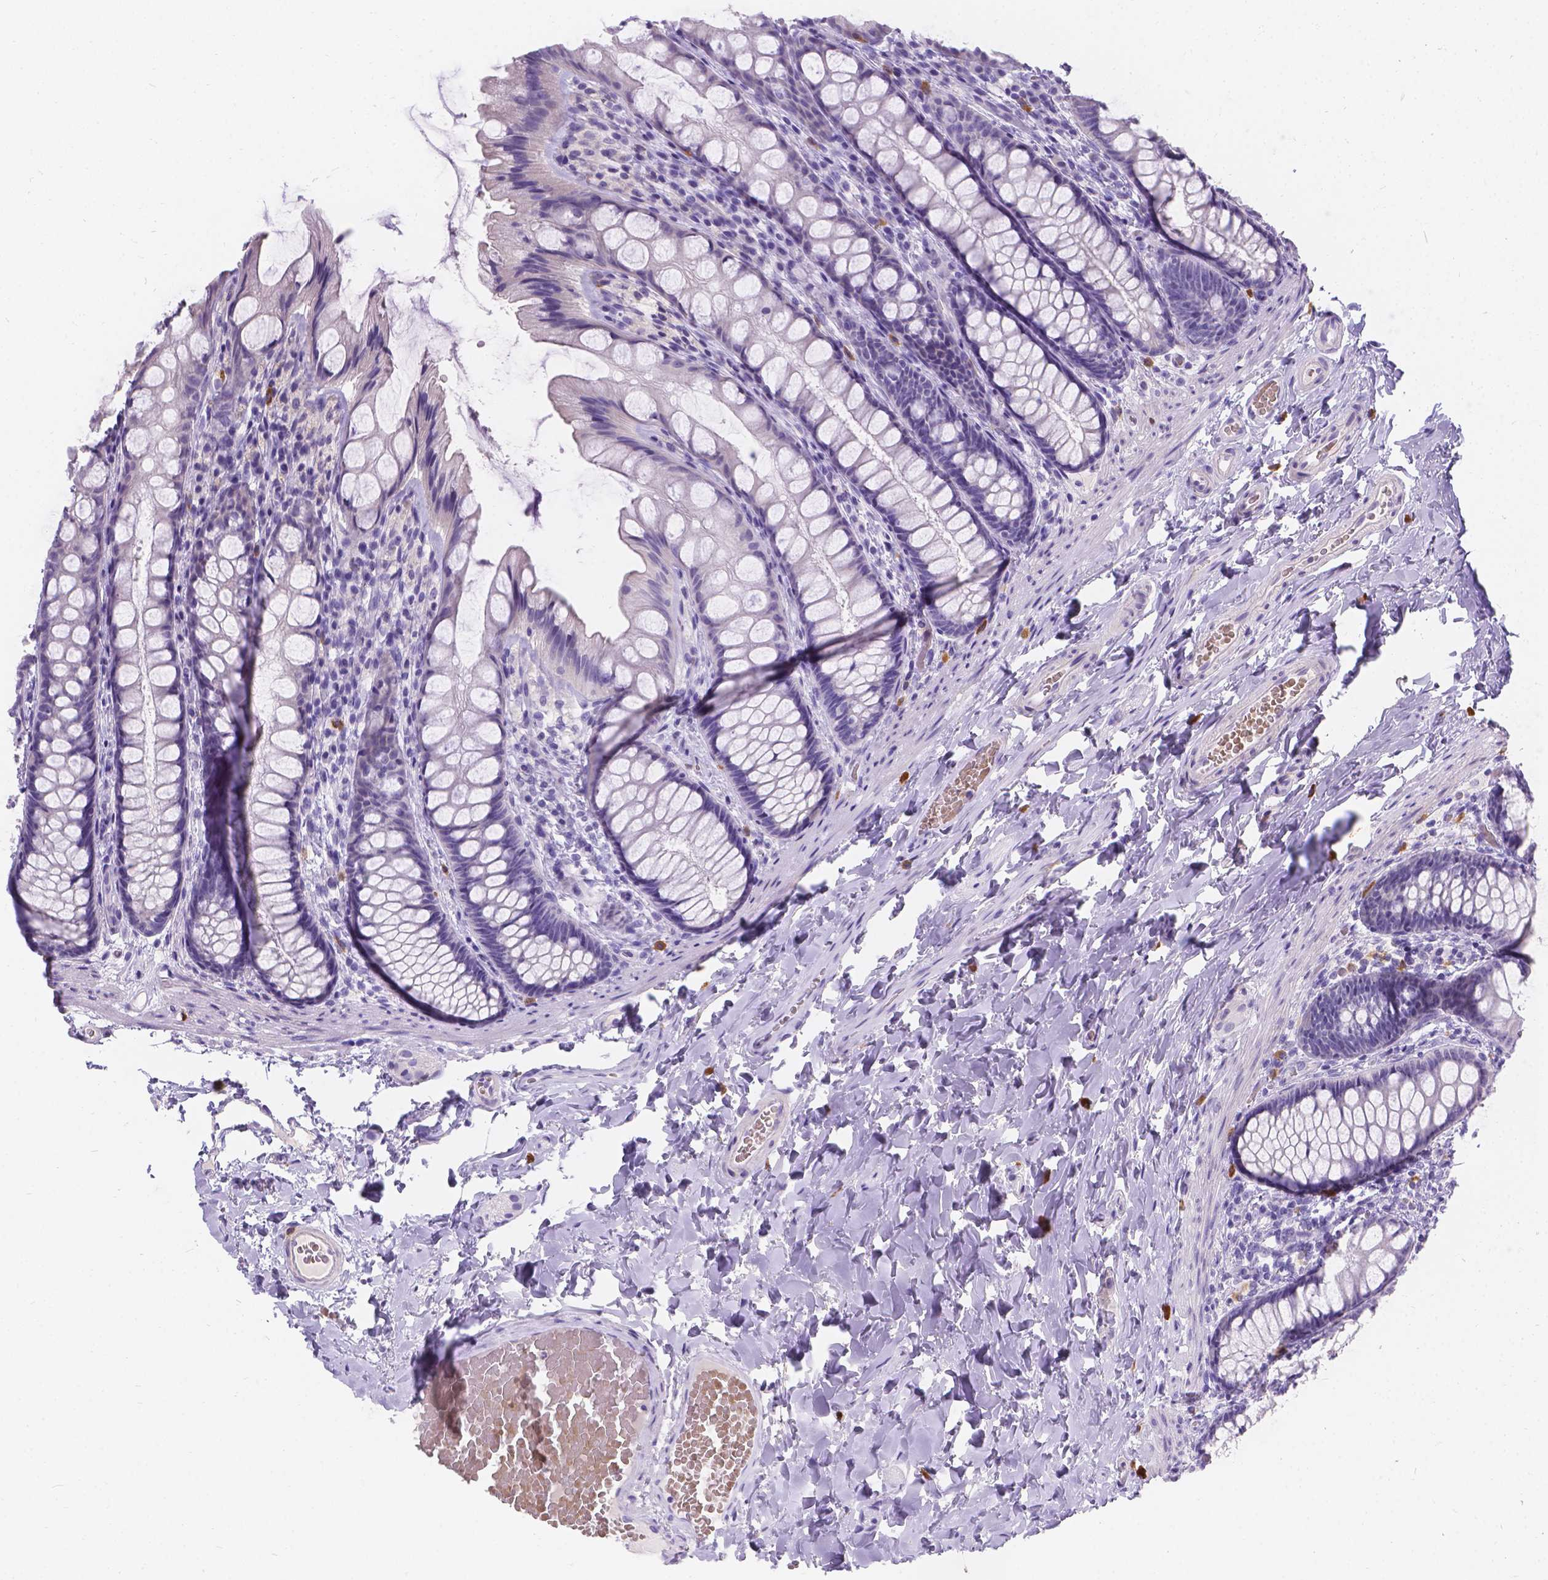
{"staining": {"intensity": "negative", "quantity": "none", "location": "none"}, "tissue": "colon", "cell_type": "Endothelial cells", "image_type": "normal", "snomed": [{"axis": "morphology", "description": "Normal tissue, NOS"}, {"axis": "topography", "description": "Colon"}], "caption": "DAB immunohistochemical staining of normal colon demonstrates no significant positivity in endothelial cells. (DAB immunohistochemistry, high magnification).", "gene": "GNRHR", "patient": {"sex": "male", "age": 47}}